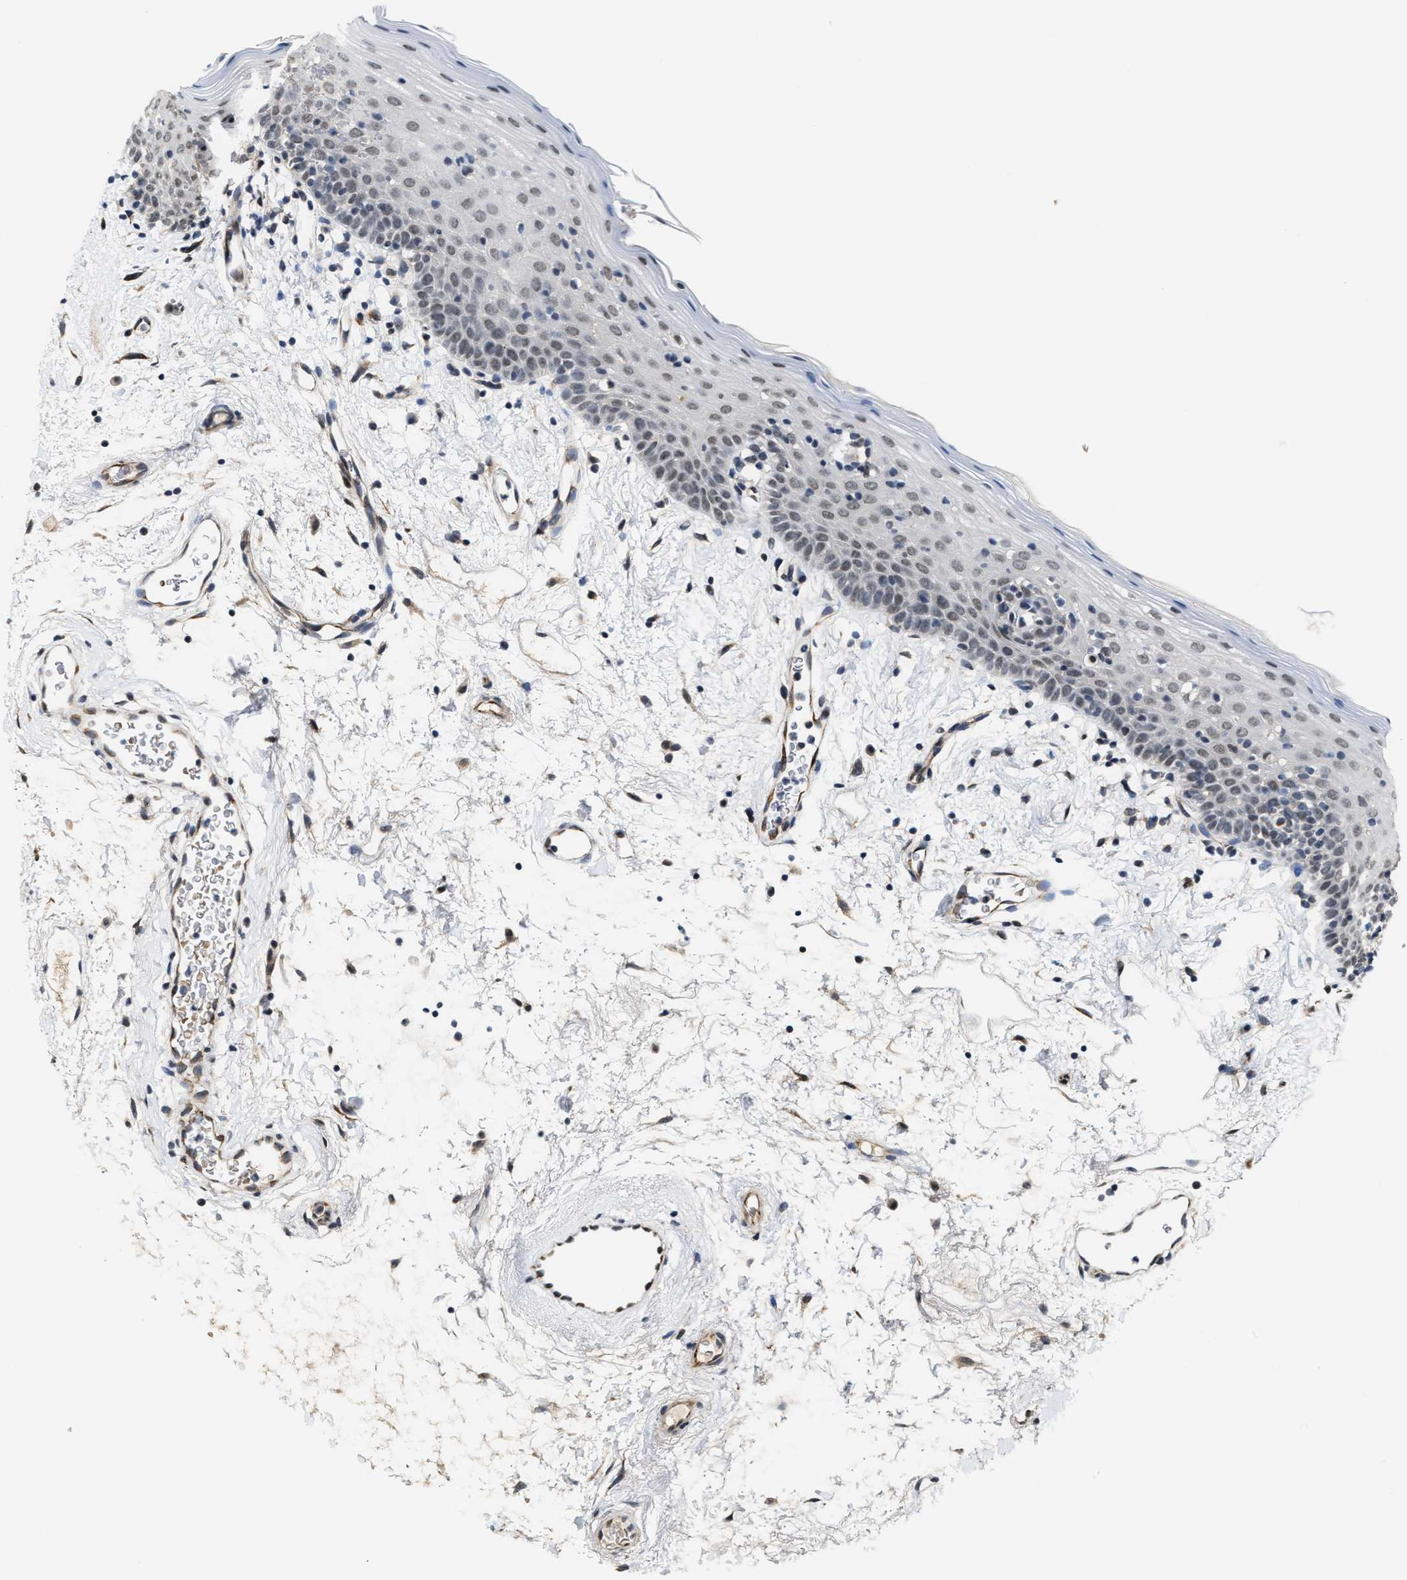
{"staining": {"intensity": "weak", "quantity": "25%-75%", "location": "nuclear"}, "tissue": "oral mucosa", "cell_type": "Squamous epithelial cells", "image_type": "normal", "snomed": [{"axis": "morphology", "description": "Normal tissue, NOS"}, {"axis": "topography", "description": "Oral tissue"}], "caption": "High-power microscopy captured an IHC micrograph of unremarkable oral mucosa, revealing weak nuclear positivity in approximately 25%-75% of squamous epithelial cells. (DAB (3,3'-diaminobenzidine) IHC, brown staining for protein, blue staining for nuclei).", "gene": "KIF24", "patient": {"sex": "male", "age": 66}}